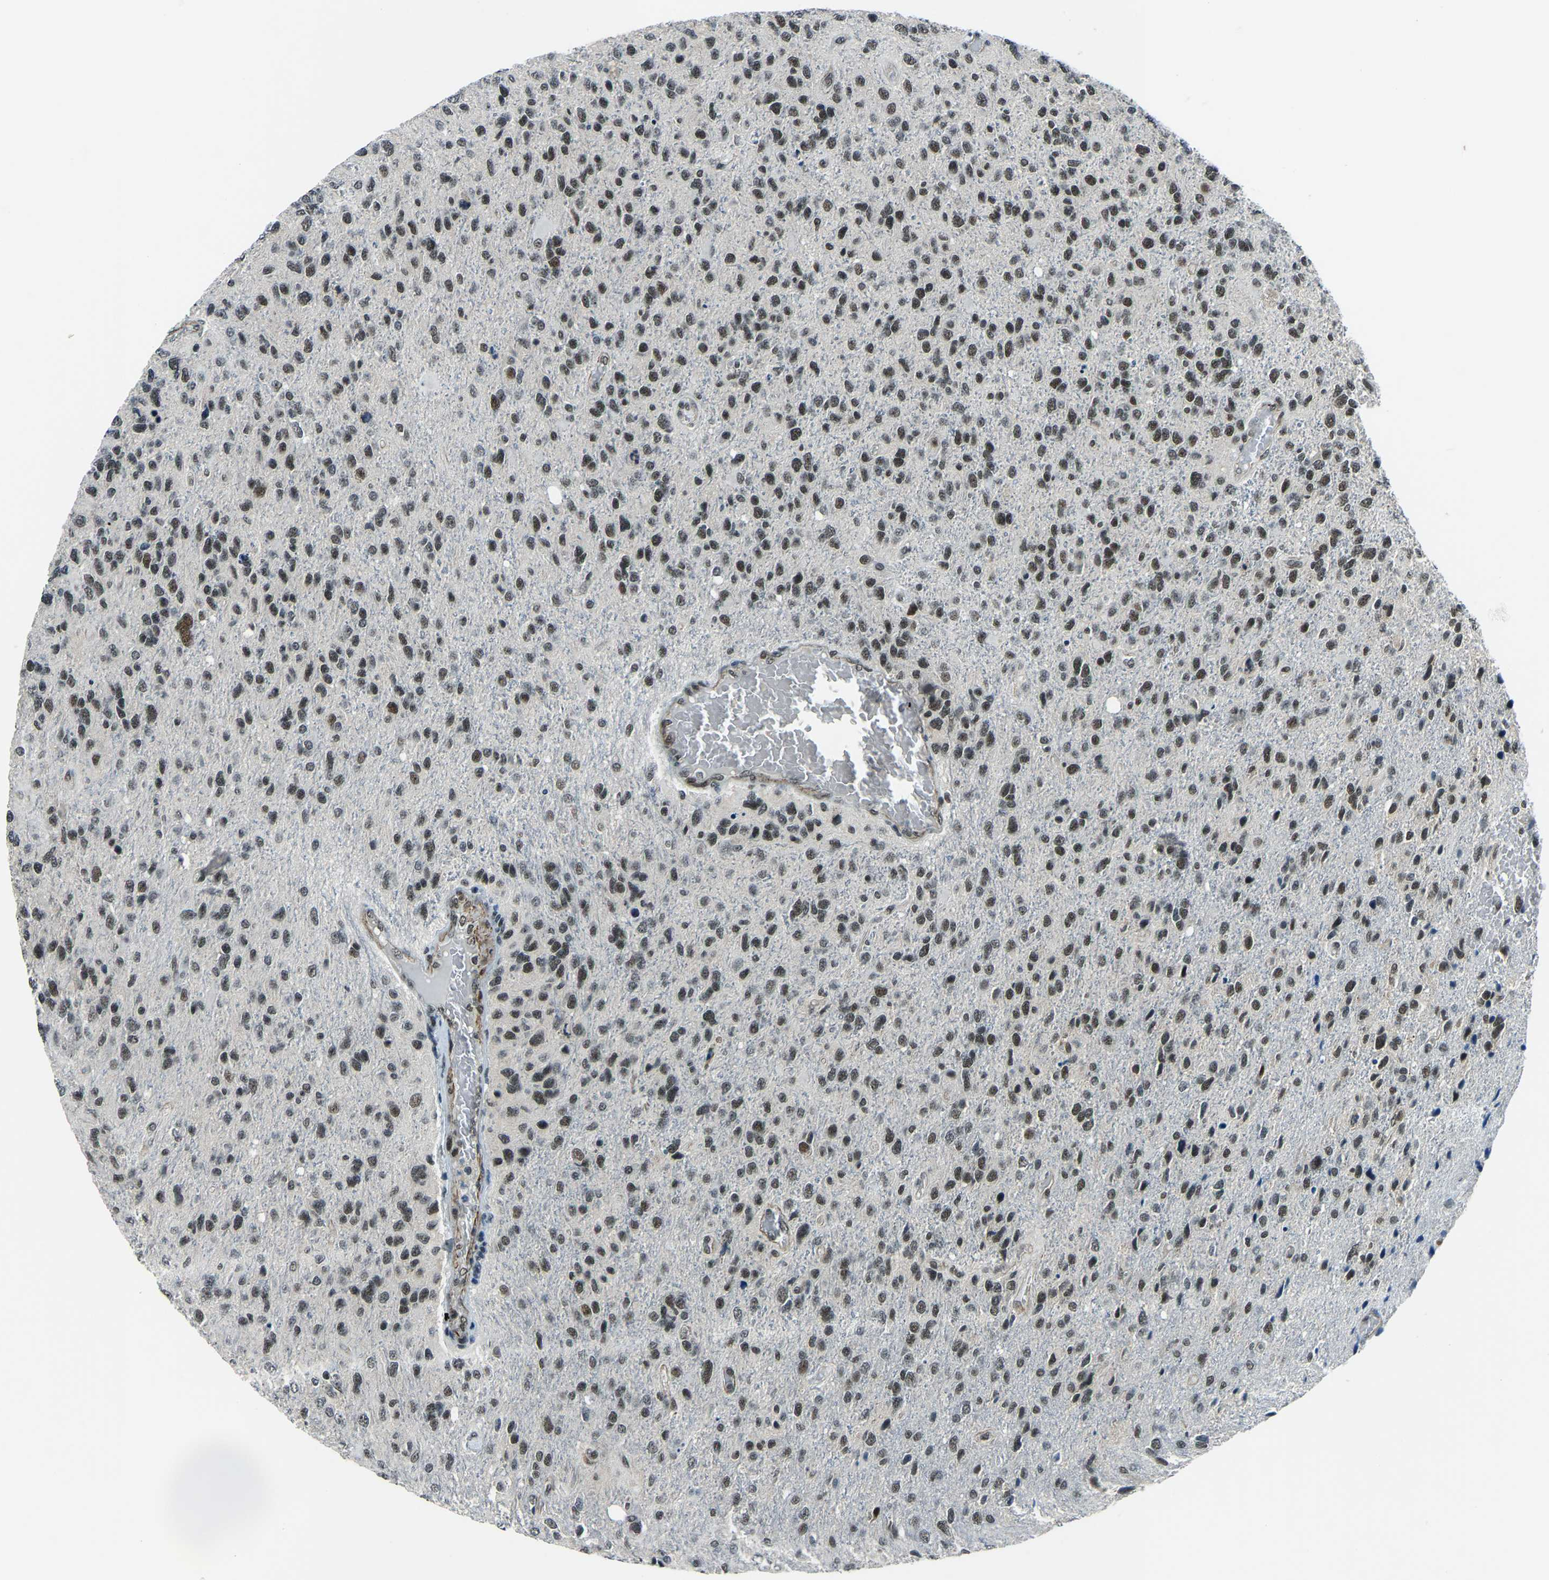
{"staining": {"intensity": "moderate", "quantity": ">75%", "location": "nuclear"}, "tissue": "glioma", "cell_type": "Tumor cells", "image_type": "cancer", "snomed": [{"axis": "morphology", "description": "Glioma, malignant, High grade"}, {"axis": "topography", "description": "Brain"}], "caption": "A brown stain shows moderate nuclear staining of a protein in human glioma tumor cells.", "gene": "PRCC", "patient": {"sex": "female", "age": 58}}